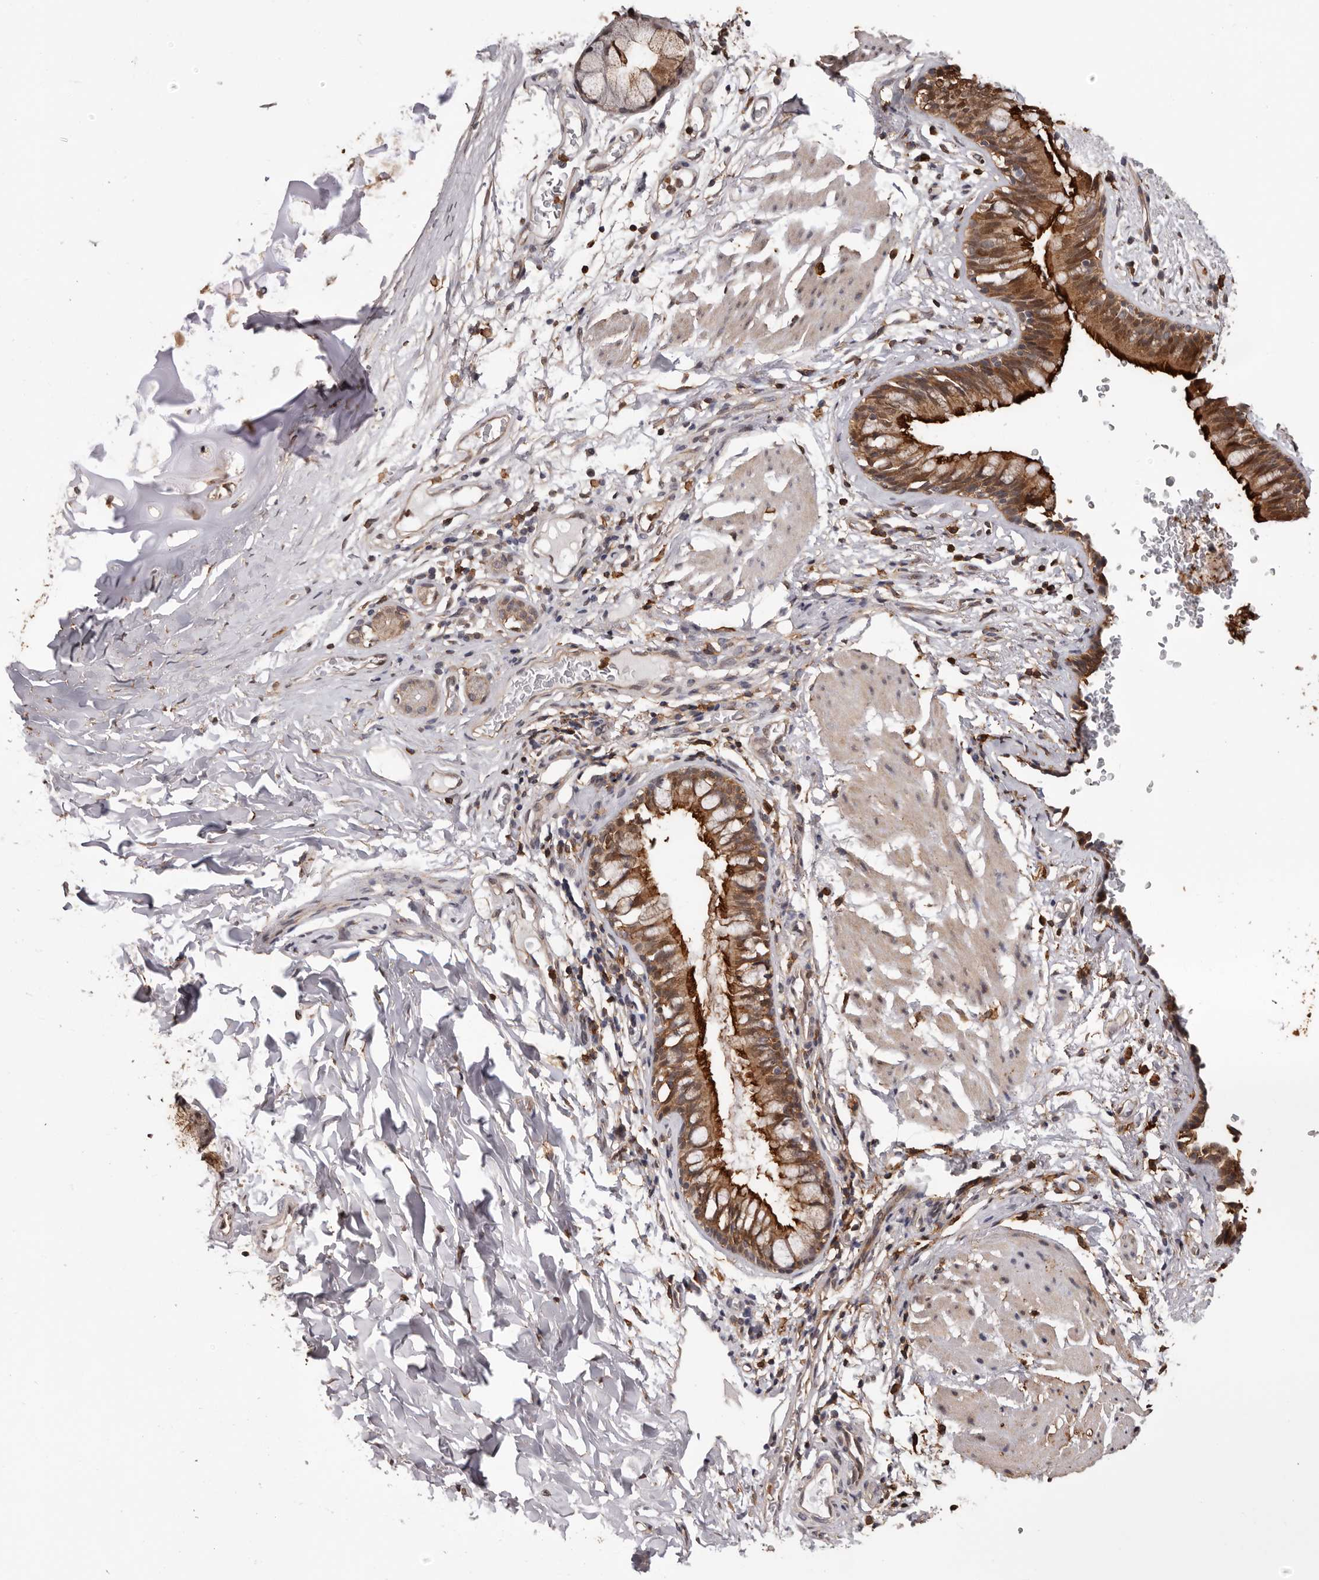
{"staining": {"intensity": "strong", "quantity": "25%-75%", "location": "cytoplasmic/membranous,nuclear"}, "tissue": "bronchus", "cell_type": "Respiratory epithelial cells", "image_type": "normal", "snomed": [{"axis": "morphology", "description": "Normal tissue, NOS"}, {"axis": "topography", "description": "Cartilage tissue"}, {"axis": "topography", "description": "Bronchus"}], "caption": "A high-resolution image shows immunohistochemistry (IHC) staining of normal bronchus, which reveals strong cytoplasmic/membranous,nuclear staining in about 25%-75% of respiratory epithelial cells. (brown staining indicates protein expression, while blue staining denotes nuclei).", "gene": "PRR12", "patient": {"sex": "female", "age": 36}}